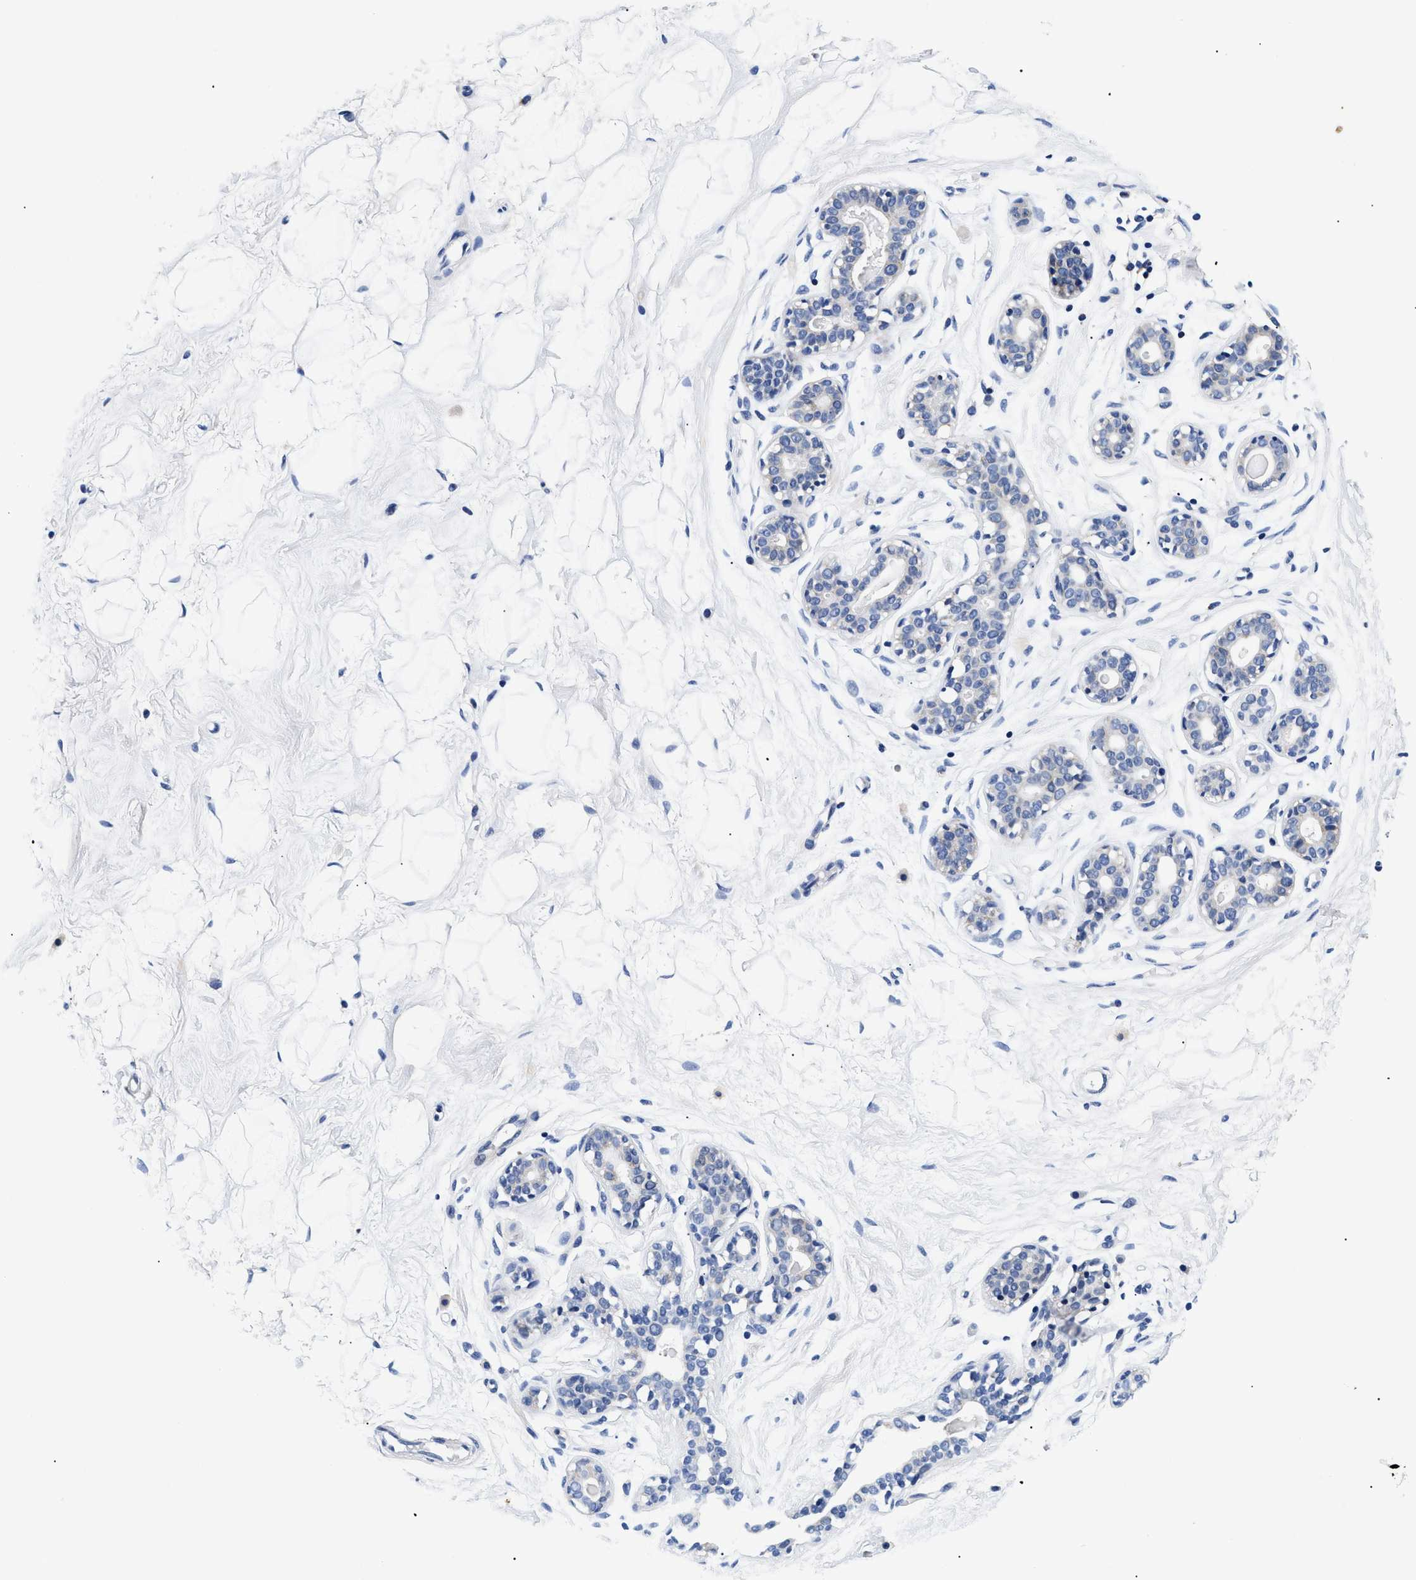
{"staining": {"intensity": "negative", "quantity": "none", "location": "none"}, "tissue": "breast", "cell_type": "Adipocytes", "image_type": "normal", "snomed": [{"axis": "morphology", "description": "Normal tissue, NOS"}, {"axis": "topography", "description": "Breast"}], "caption": "DAB (3,3'-diaminobenzidine) immunohistochemical staining of normal human breast shows no significant positivity in adipocytes. The staining is performed using DAB (3,3'-diaminobenzidine) brown chromogen with nuclei counter-stained in using hematoxylin.", "gene": "MEA1", "patient": {"sex": "female", "age": 23}}